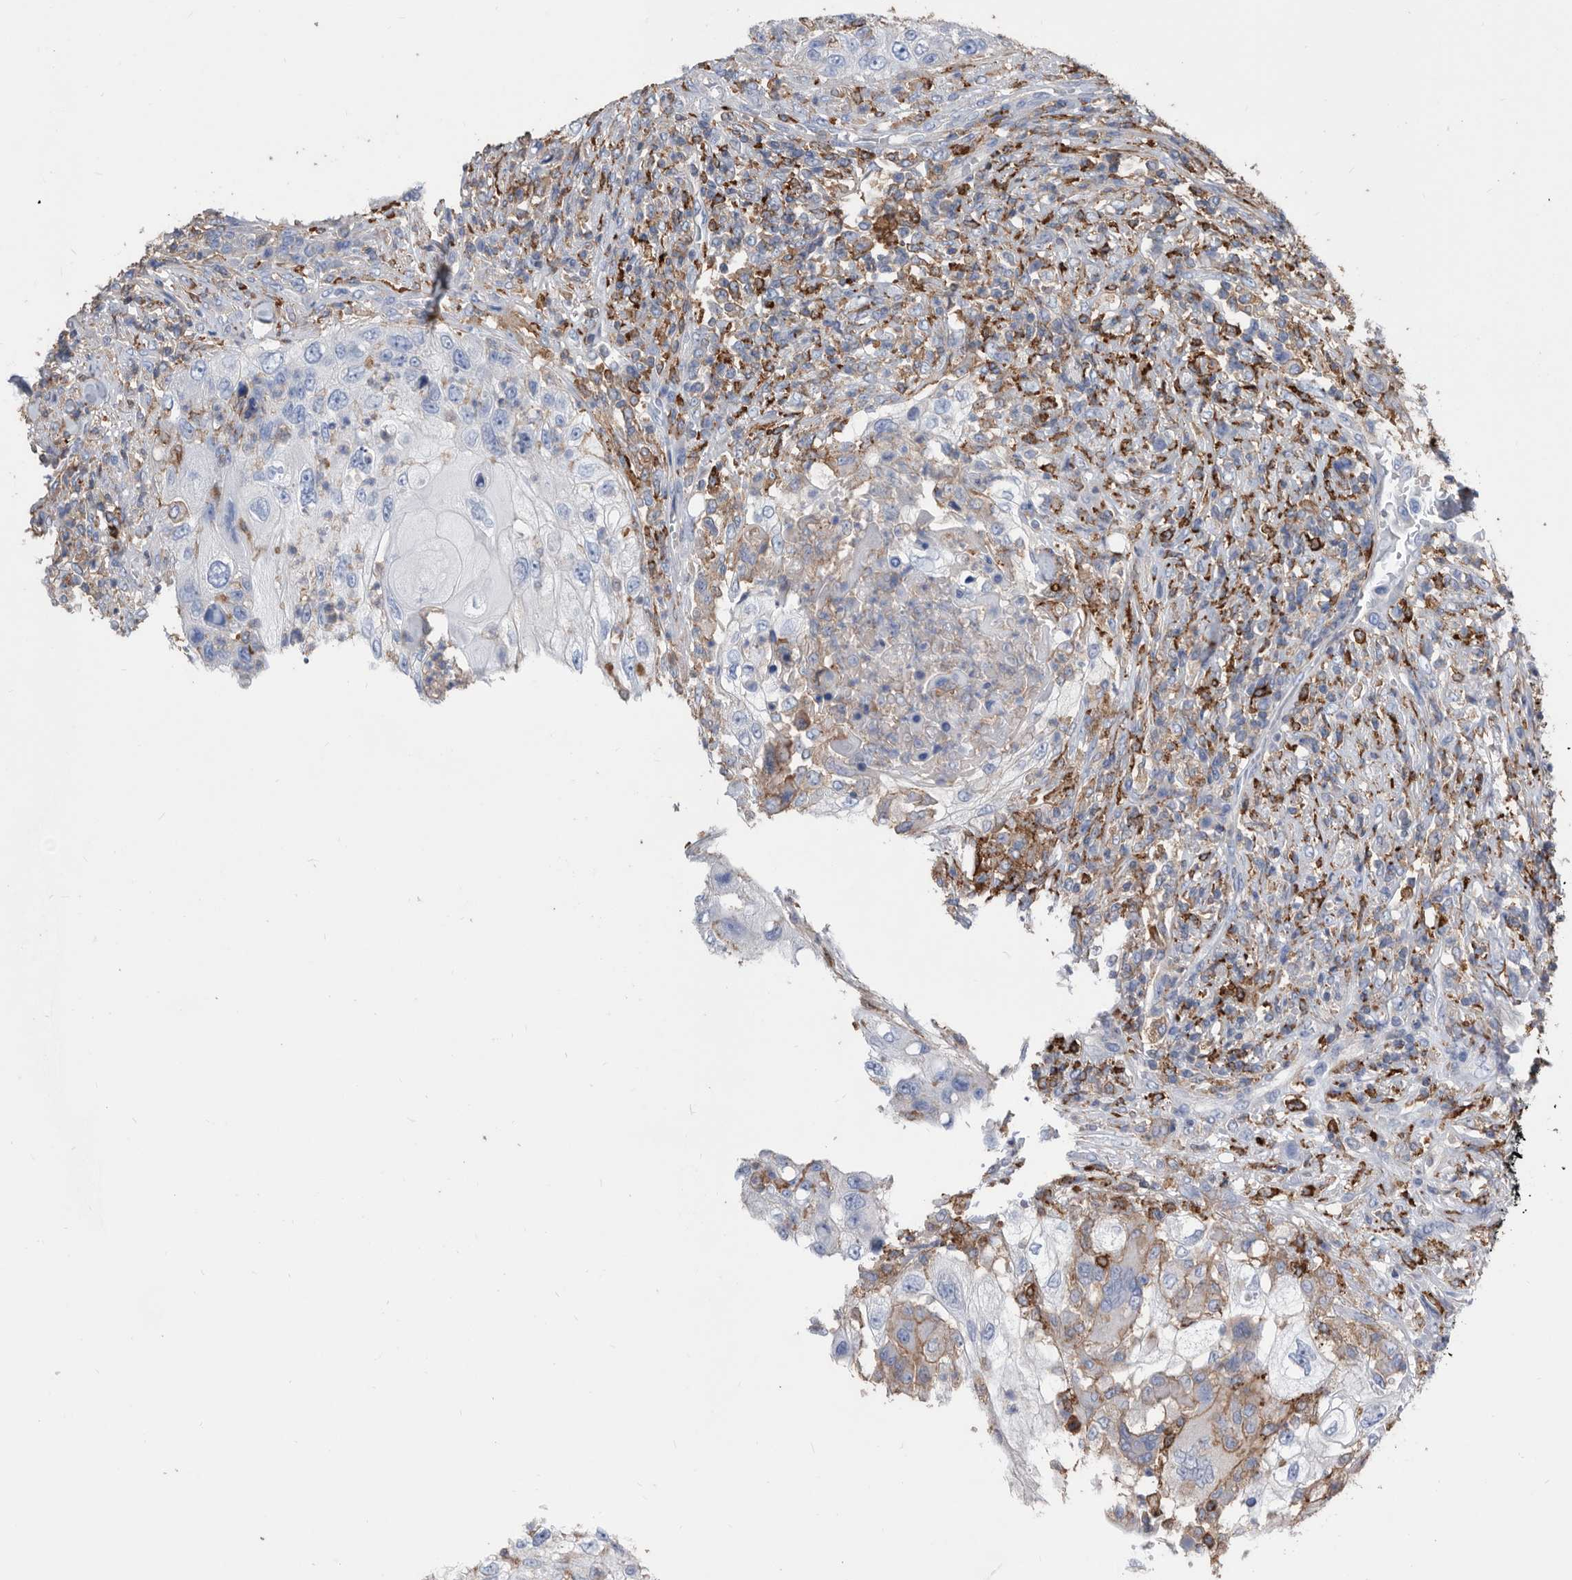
{"staining": {"intensity": "negative", "quantity": "none", "location": "none"}, "tissue": "urothelial cancer", "cell_type": "Tumor cells", "image_type": "cancer", "snomed": [{"axis": "morphology", "description": "Urothelial carcinoma, High grade"}, {"axis": "topography", "description": "Urinary bladder"}], "caption": "The image displays no staining of tumor cells in urothelial carcinoma (high-grade).", "gene": "MS4A4A", "patient": {"sex": "female", "age": 60}}